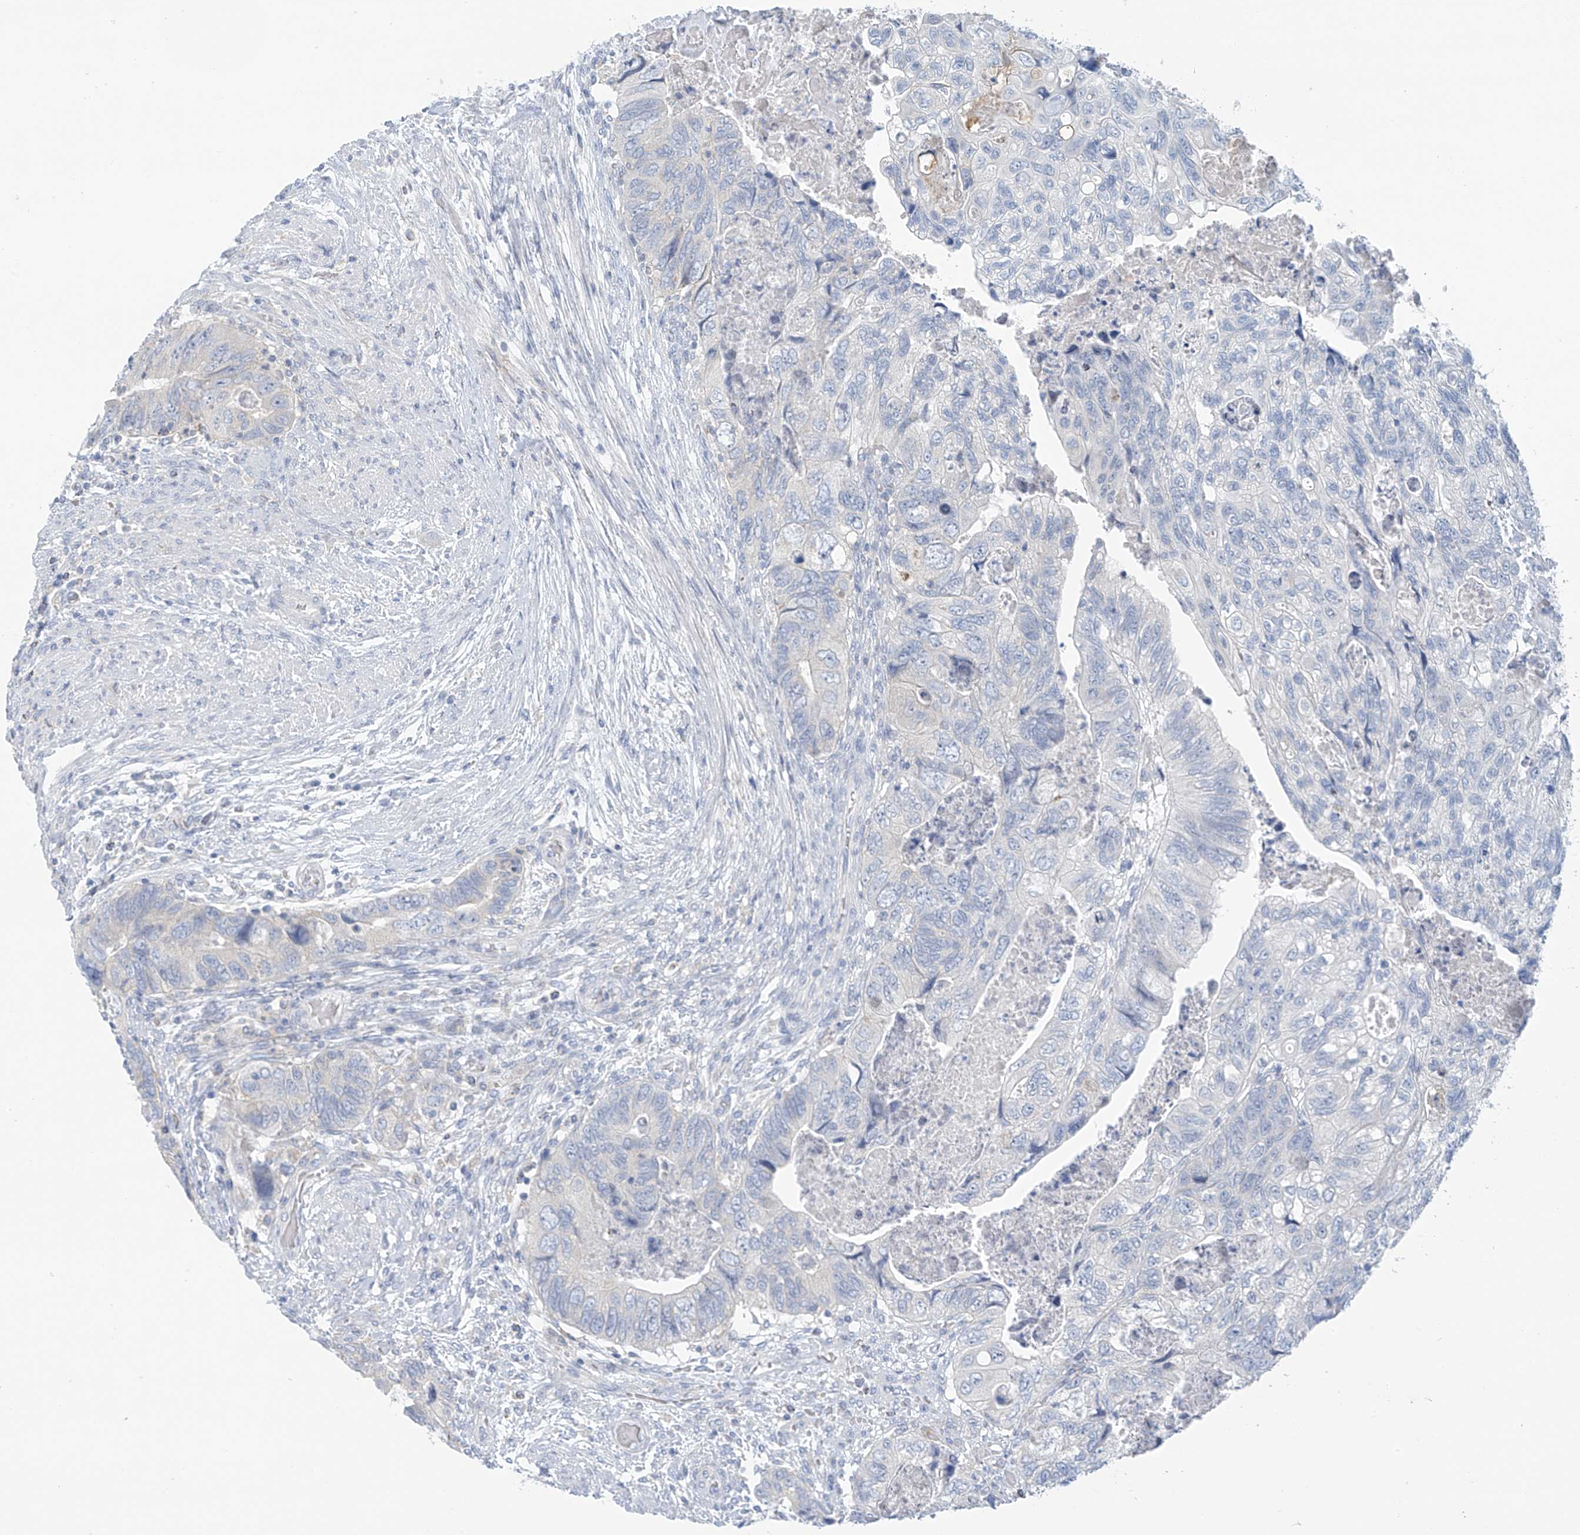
{"staining": {"intensity": "negative", "quantity": "none", "location": "none"}, "tissue": "colorectal cancer", "cell_type": "Tumor cells", "image_type": "cancer", "snomed": [{"axis": "morphology", "description": "Adenocarcinoma, NOS"}, {"axis": "topography", "description": "Rectum"}], "caption": "Immunohistochemistry photomicrograph of neoplastic tissue: human colorectal adenocarcinoma stained with DAB reveals no significant protein expression in tumor cells.", "gene": "SLC6A12", "patient": {"sex": "male", "age": 63}}